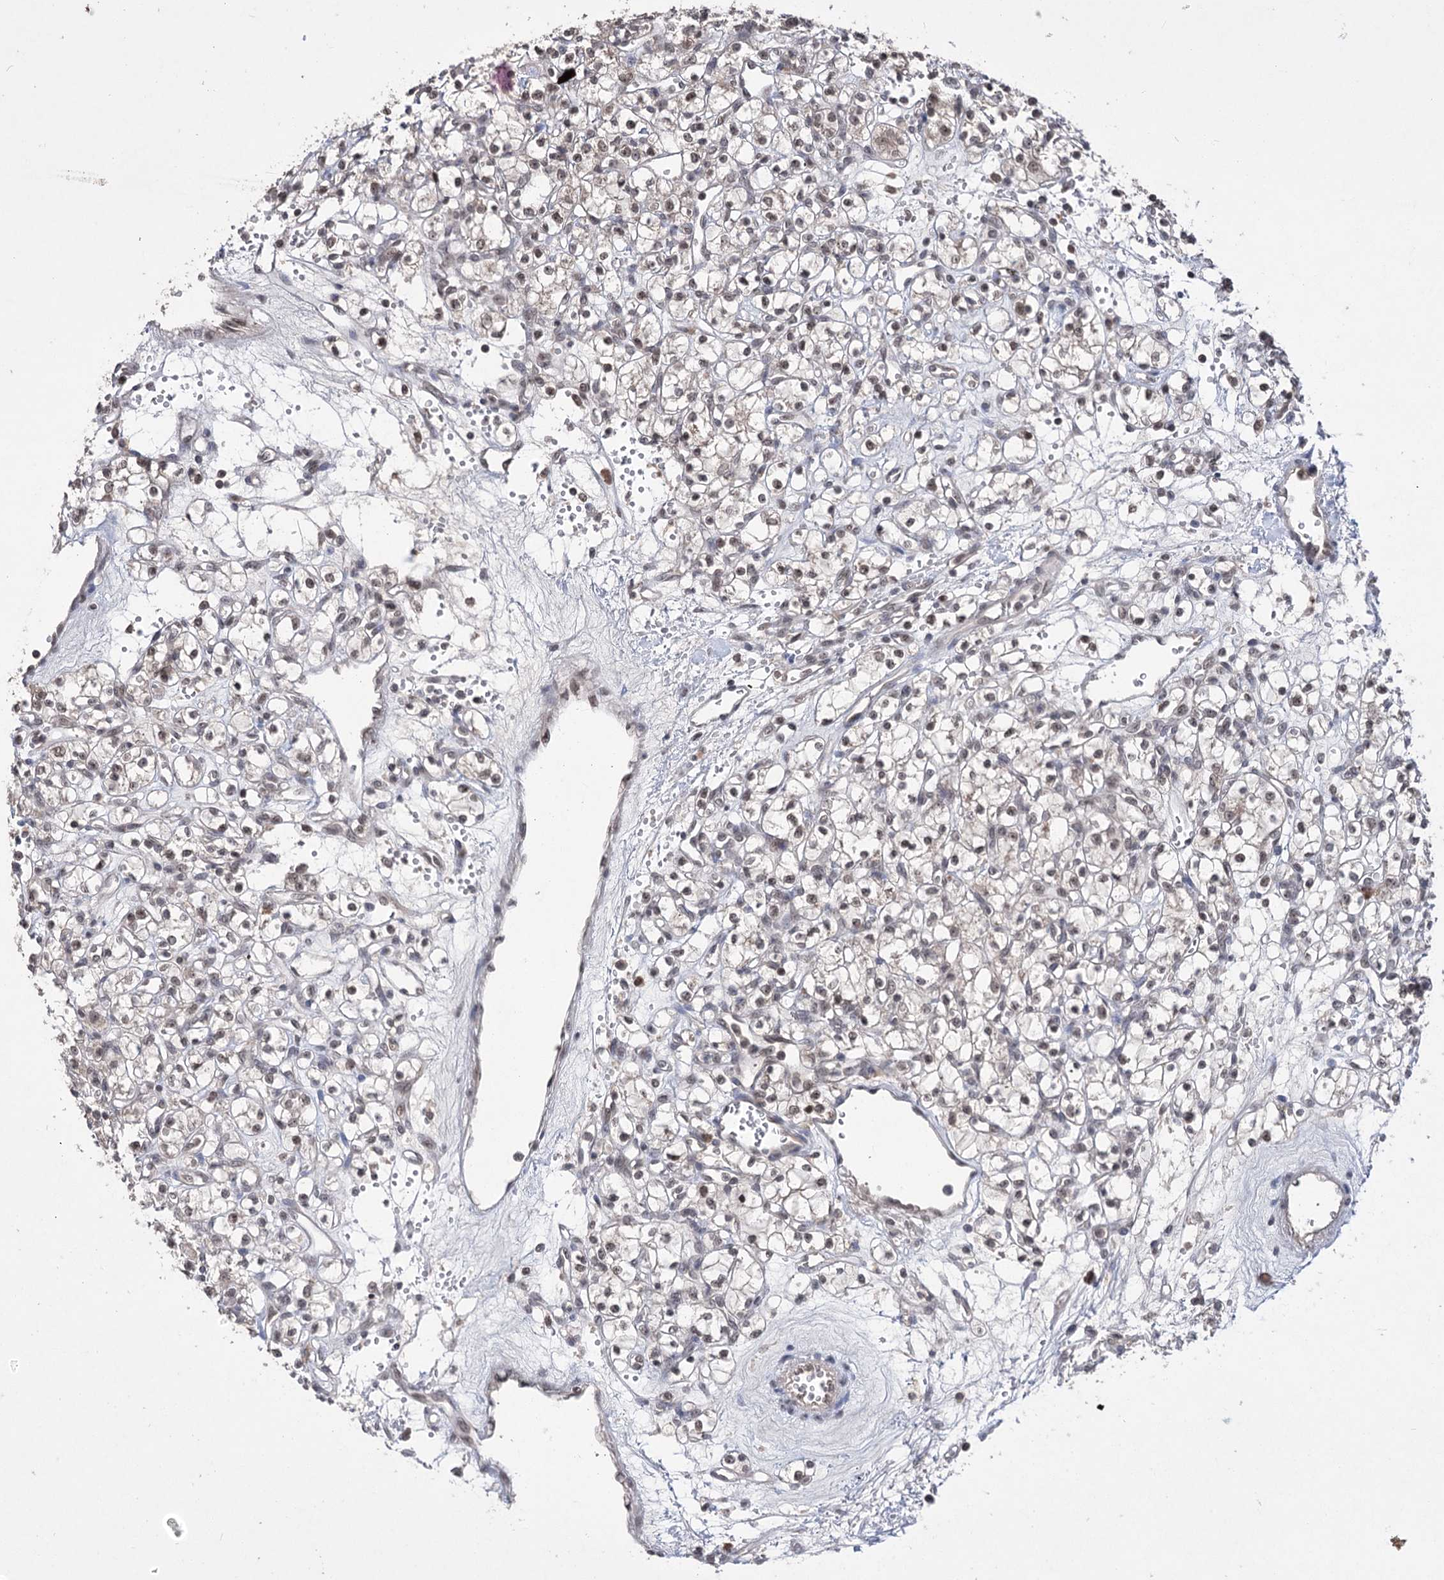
{"staining": {"intensity": "weak", "quantity": "25%-75%", "location": "nuclear"}, "tissue": "renal cancer", "cell_type": "Tumor cells", "image_type": "cancer", "snomed": [{"axis": "morphology", "description": "Adenocarcinoma, NOS"}, {"axis": "topography", "description": "Kidney"}], "caption": "Immunohistochemistry (DAB (3,3'-diaminobenzidine)) staining of human renal adenocarcinoma exhibits weak nuclear protein staining in approximately 25%-75% of tumor cells.", "gene": "VGLL4", "patient": {"sex": "female", "age": 59}}